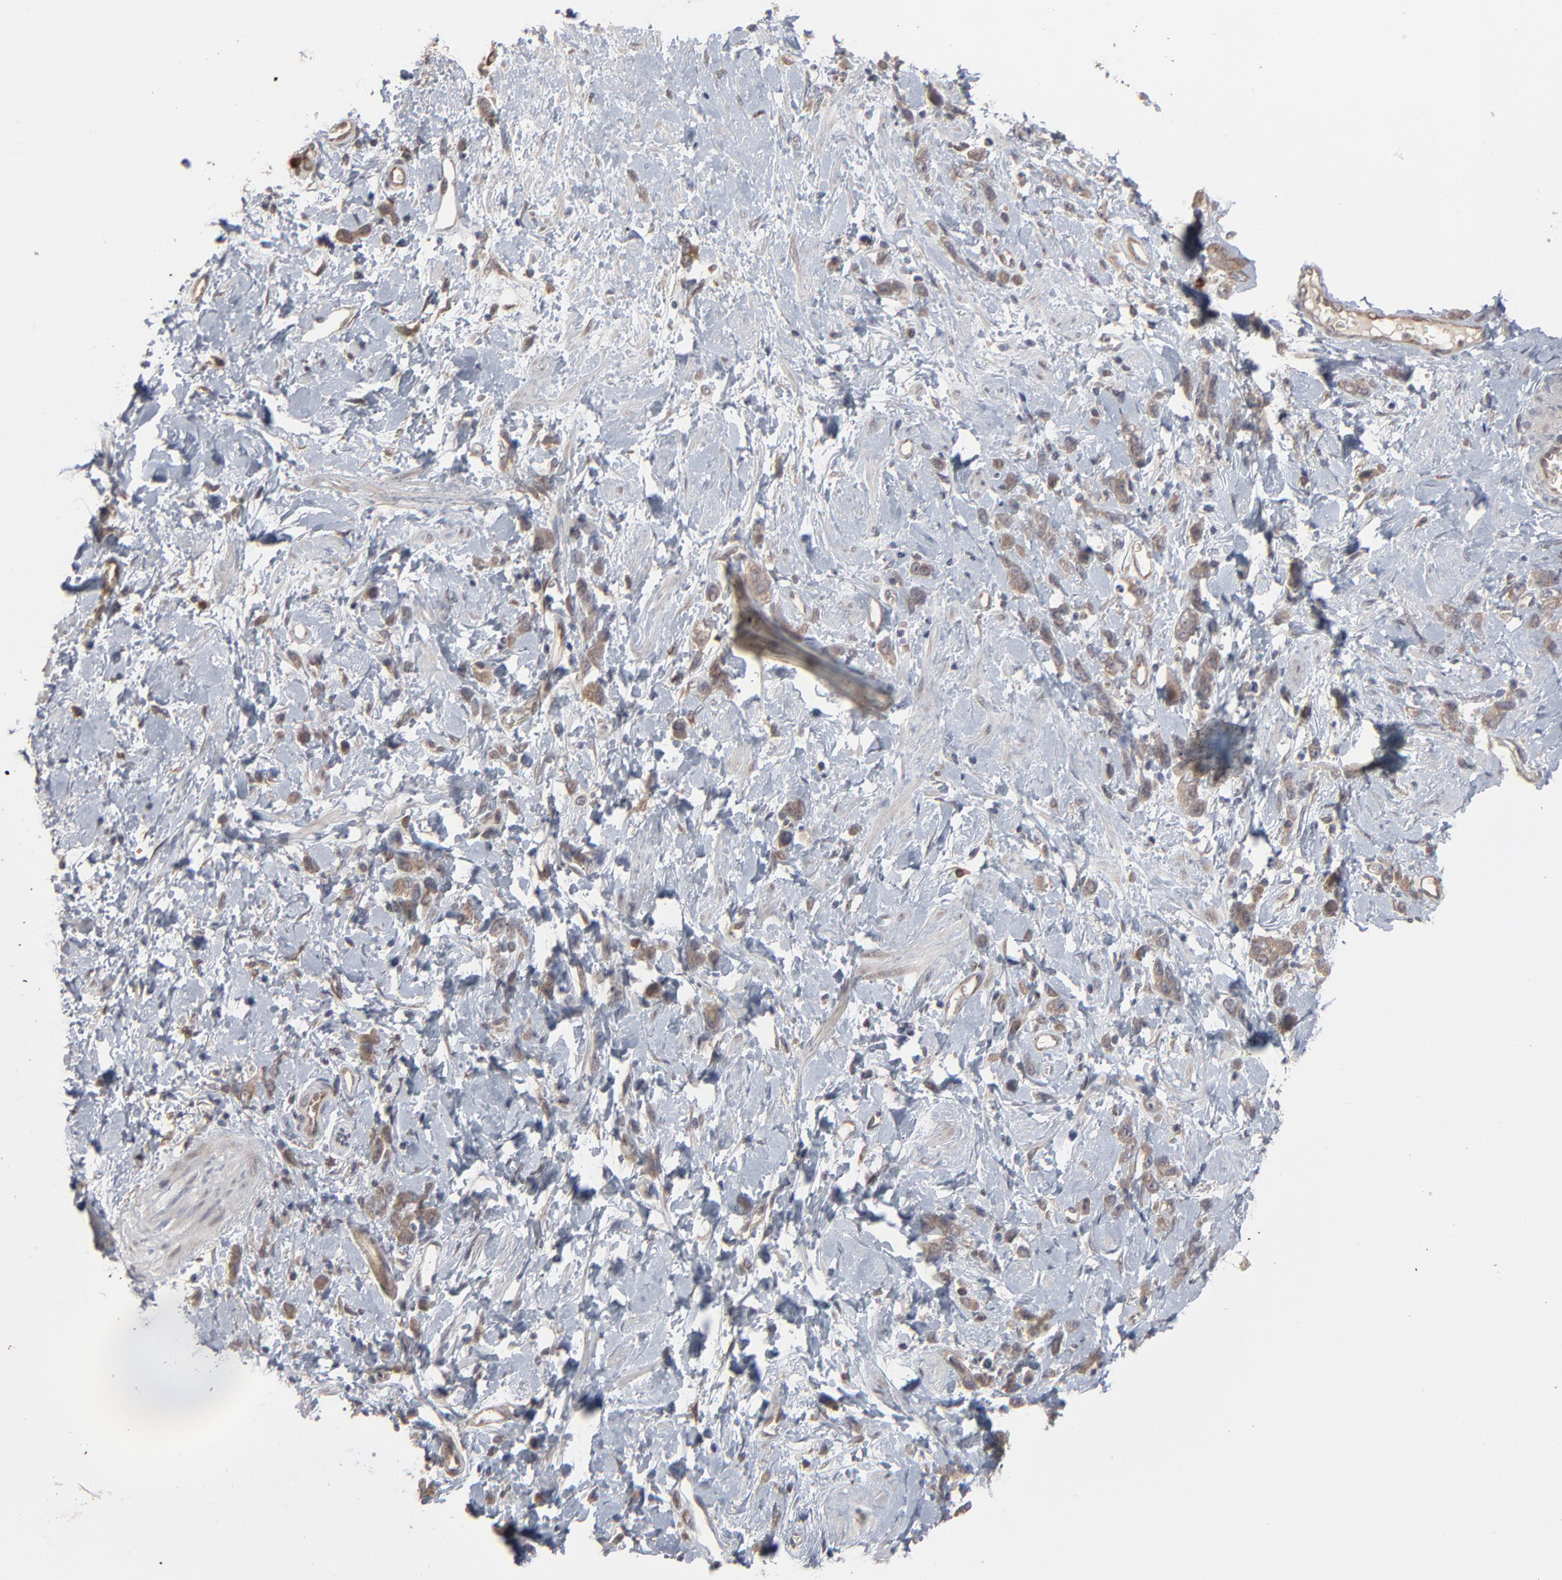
{"staining": {"intensity": "weak", "quantity": ">75%", "location": "cytoplasmic/membranous"}, "tissue": "stomach cancer", "cell_type": "Tumor cells", "image_type": "cancer", "snomed": [{"axis": "morphology", "description": "Normal tissue, NOS"}, {"axis": "morphology", "description": "Adenocarcinoma, NOS"}, {"axis": "topography", "description": "Stomach"}], "caption": "Adenocarcinoma (stomach) tissue demonstrates weak cytoplasmic/membranous staining in approximately >75% of tumor cells The staining was performed using DAB (3,3'-diaminobenzidine) to visualize the protein expression in brown, while the nuclei were stained in blue with hematoxylin (Magnification: 20x).", "gene": "SCFD1", "patient": {"sex": "male", "age": 82}}